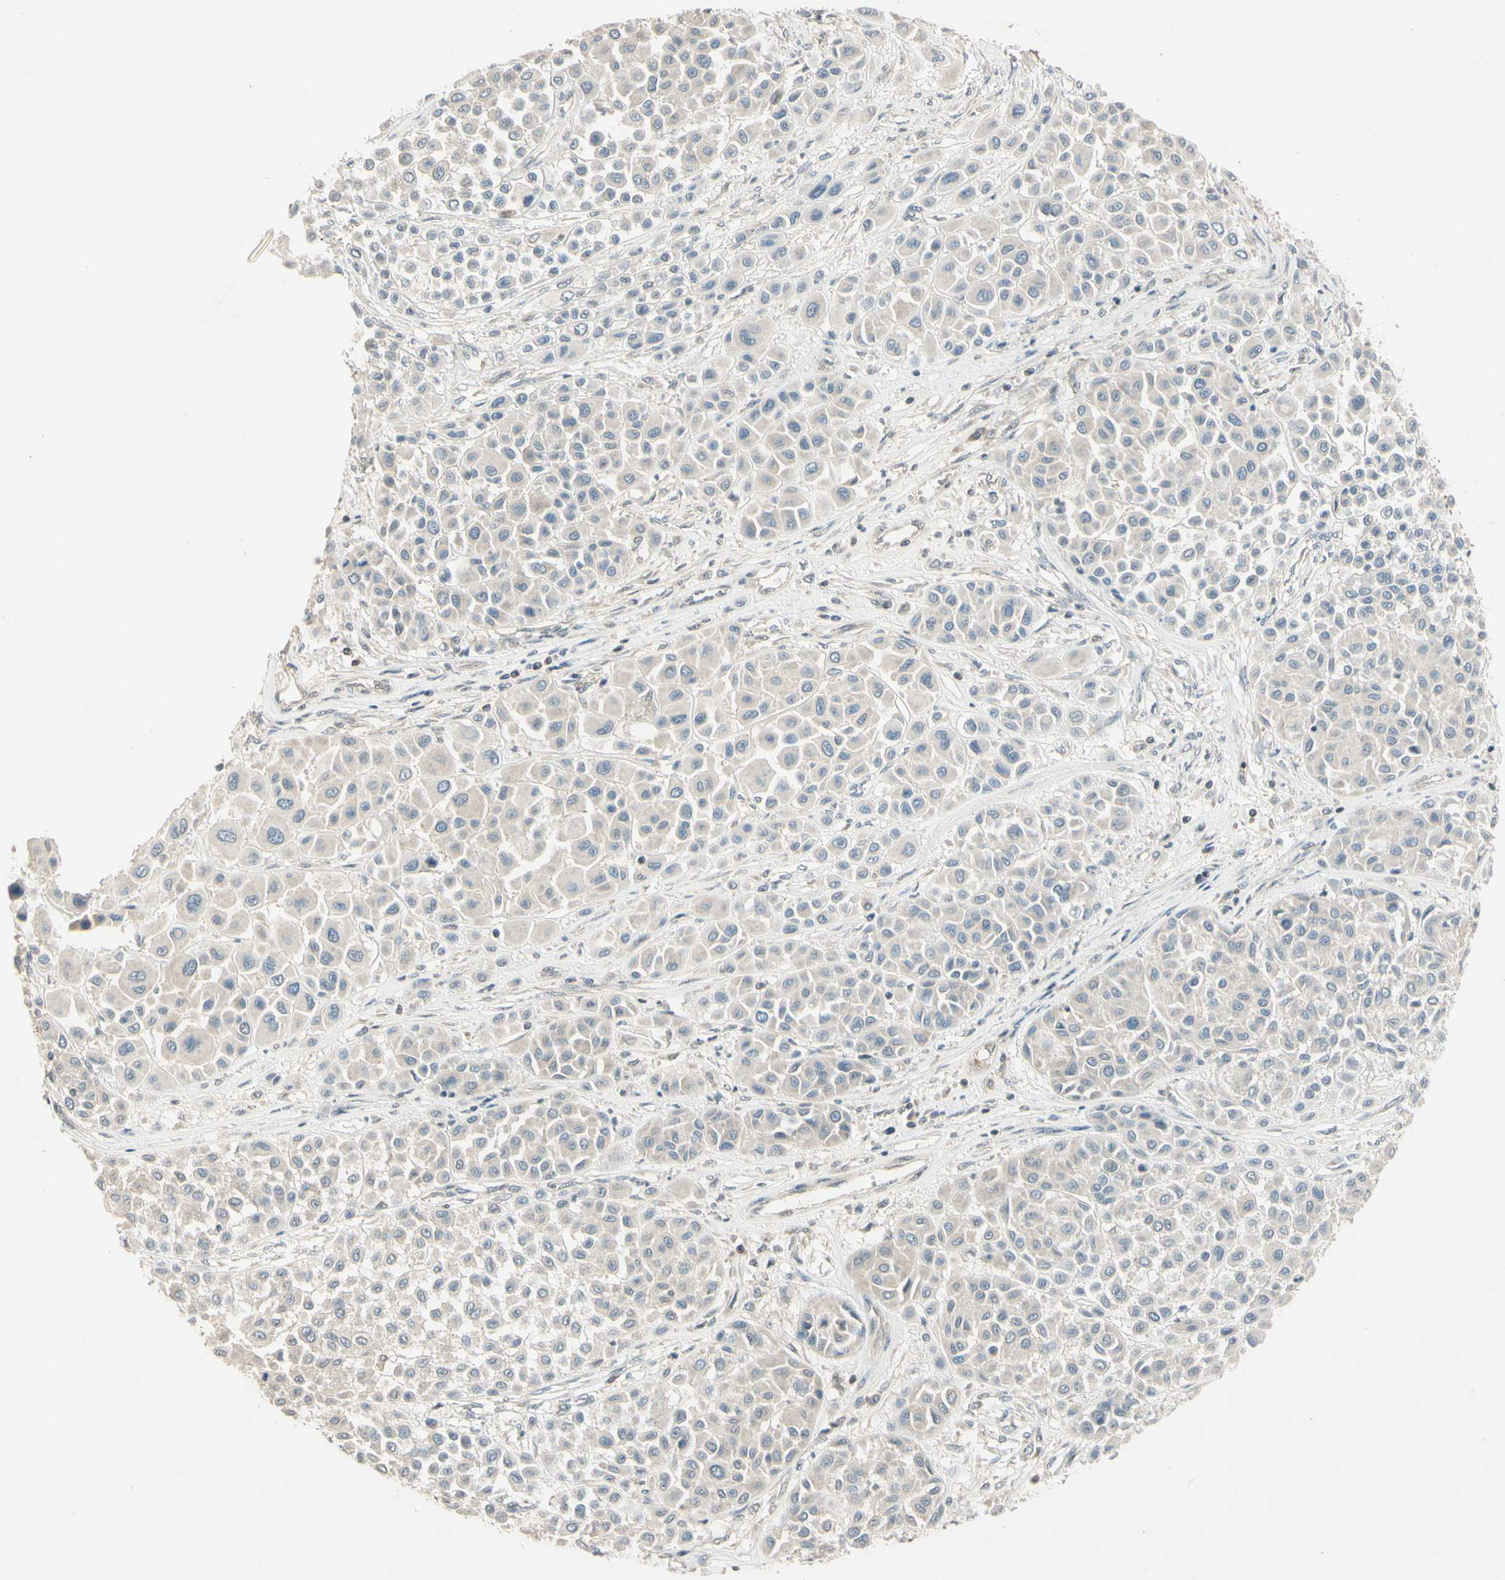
{"staining": {"intensity": "negative", "quantity": "none", "location": "none"}, "tissue": "melanoma", "cell_type": "Tumor cells", "image_type": "cancer", "snomed": [{"axis": "morphology", "description": "Malignant melanoma, Metastatic site"}, {"axis": "topography", "description": "Soft tissue"}], "caption": "This image is of melanoma stained with IHC to label a protein in brown with the nuclei are counter-stained blue. There is no positivity in tumor cells.", "gene": "ZSCAN12", "patient": {"sex": "male", "age": 41}}